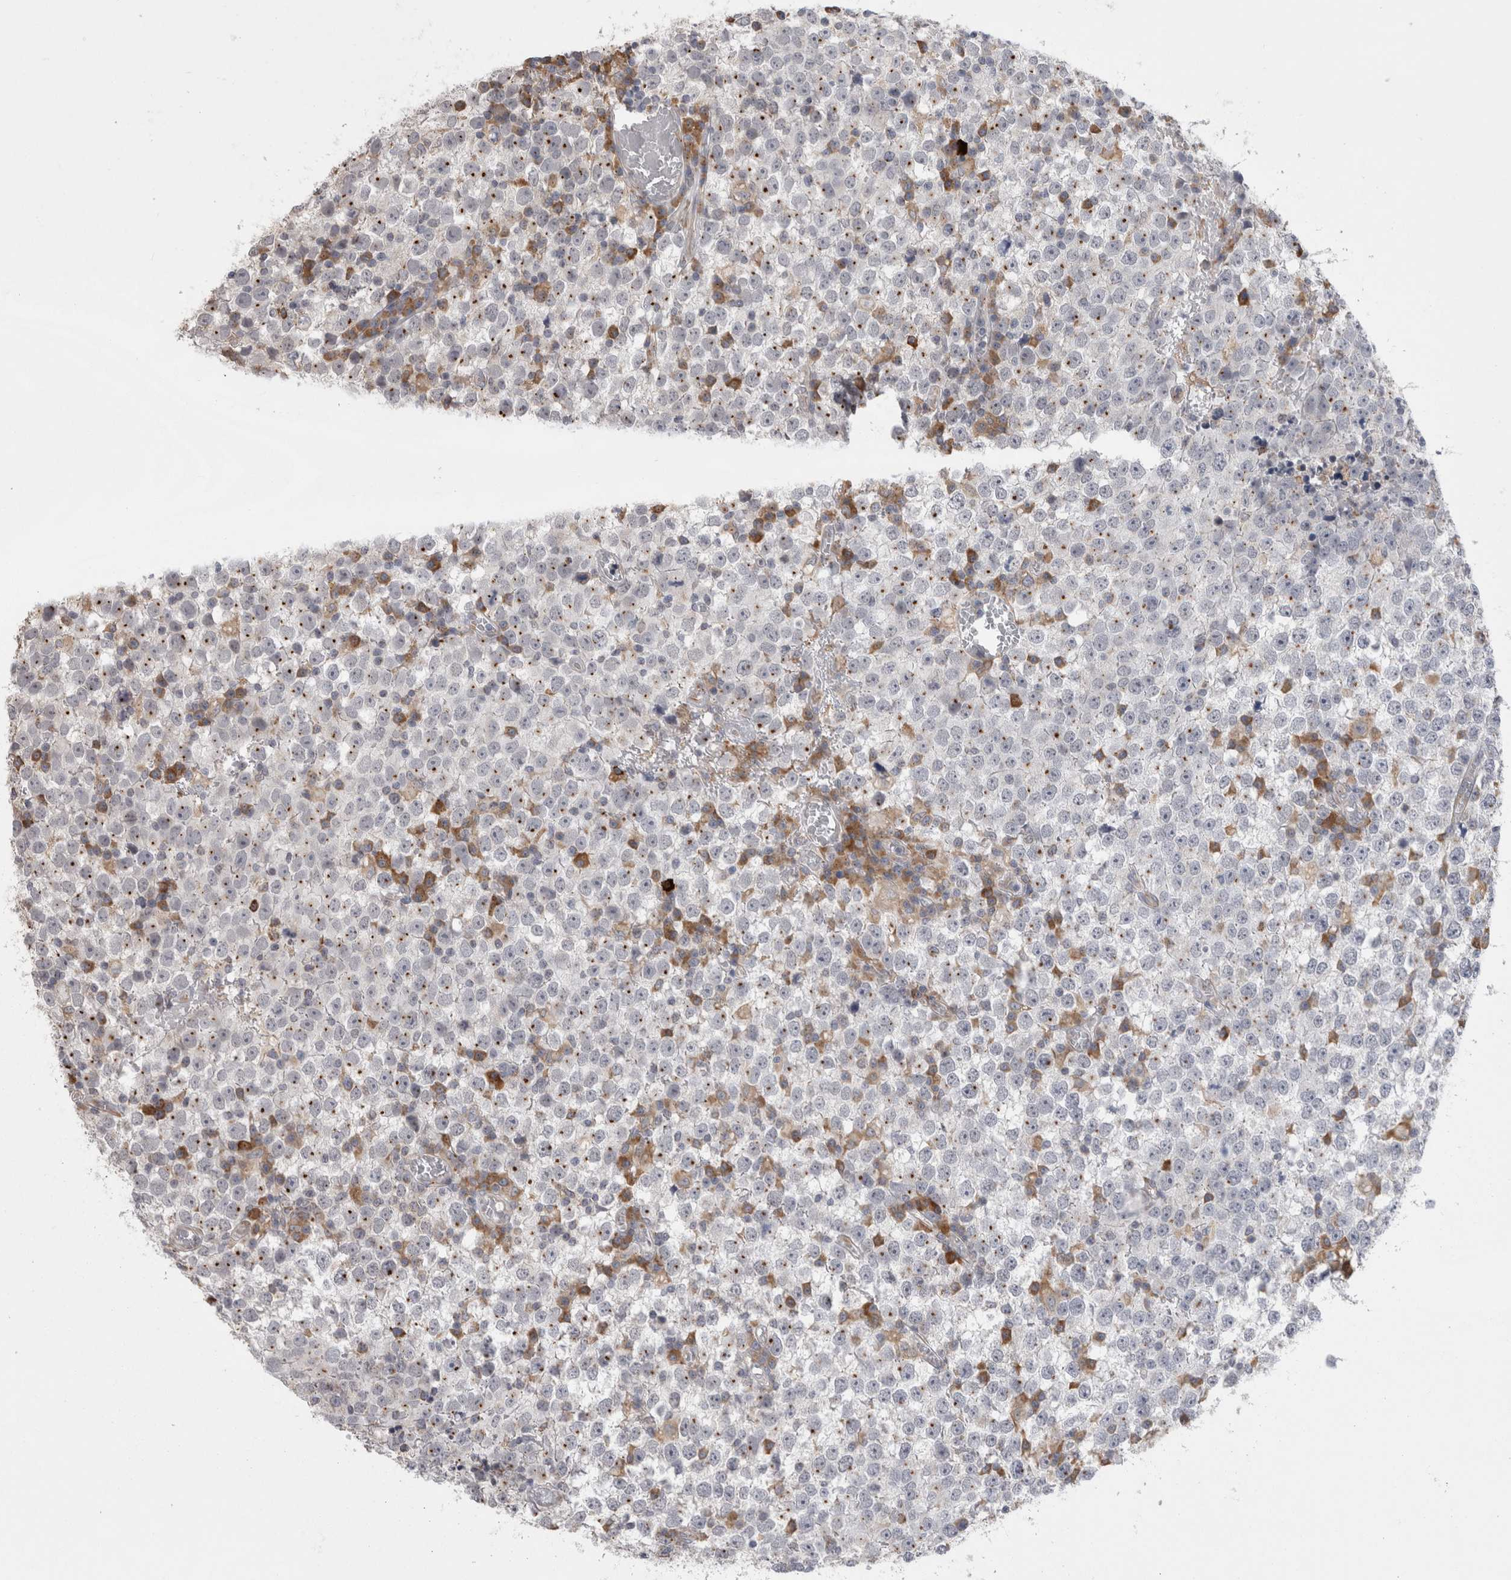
{"staining": {"intensity": "moderate", "quantity": "25%-75%", "location": "cytoplasmic/membranous"}, "tissue": "testis cancer", "cell_type": "Tumor cells", "image_type": "cancer", "snomed": [{"axis": "morphology", "description": "Seminoma, NOS"}, {"axis": "topography", "description": "Testis"}], "caption": "This is a photomicrograph of immunohistochemistry (IHC) staining of testis cancer (seminoma), which shows moderate positivity in the cytoplasmic/membranous of tumor cells.", "gene": "ZNF341", "patient": {"sex": "male", "age": 65}}